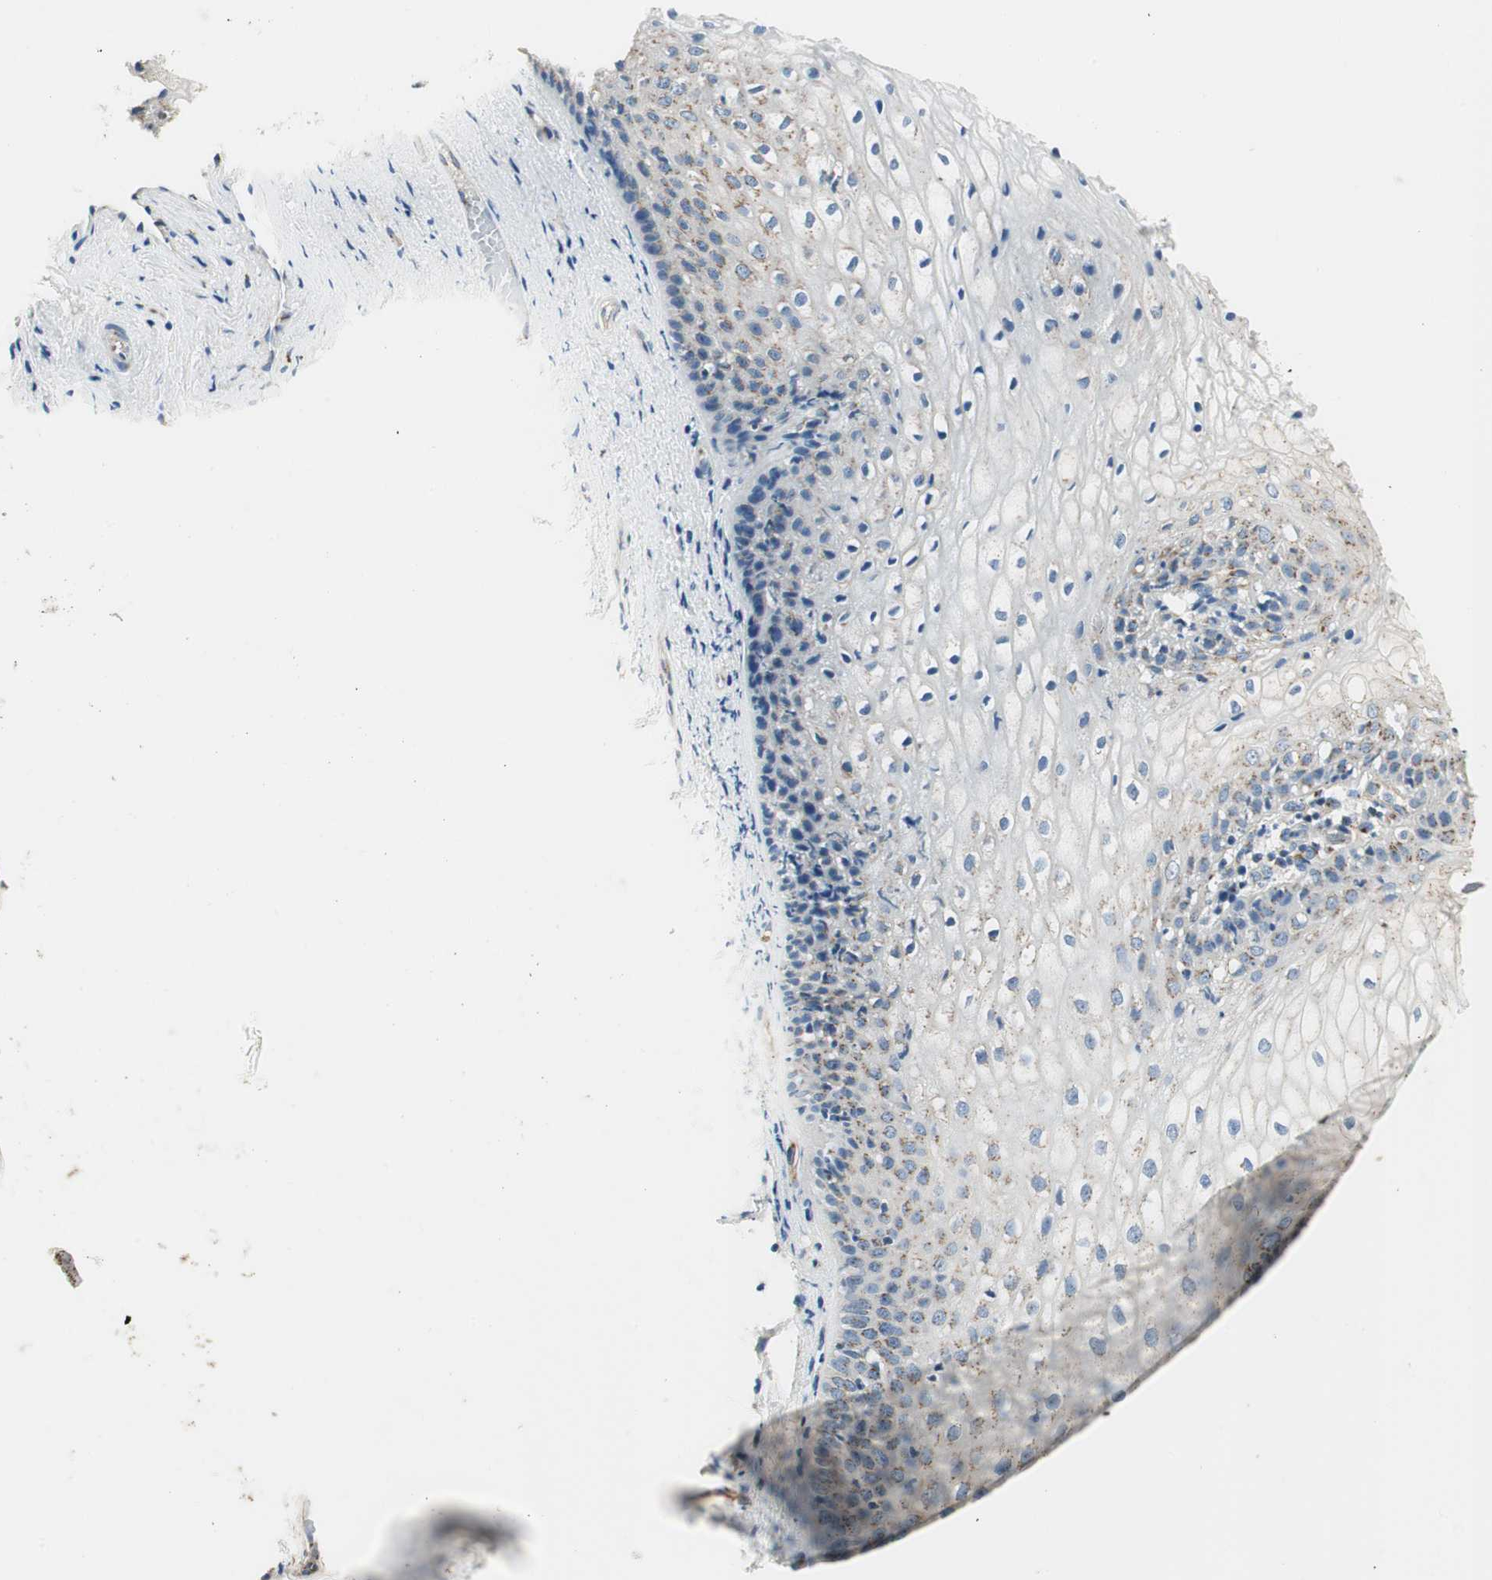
{"staining": {"intensity": "weak", "quantity": "<25%", "location": "cytoplasmic/membranous"}, "tissue": "vagina", "cell_type": "Squamous epithelial cells", "image_type": "normal", "snomed": [{"axis": "morphology", "description": "Normal tissue, NOS"}, {"axis": "topography", "description": "Vagina"}], "caption": "This micrograph is of benign vagina stained with immunohistochemistry to label a protein in brown with the nuclei are counter-stained blue. There is no positivity in squamous epithelial cells.", "gene": "TMF1", "patient": {"sex": "female", "age": 34}}